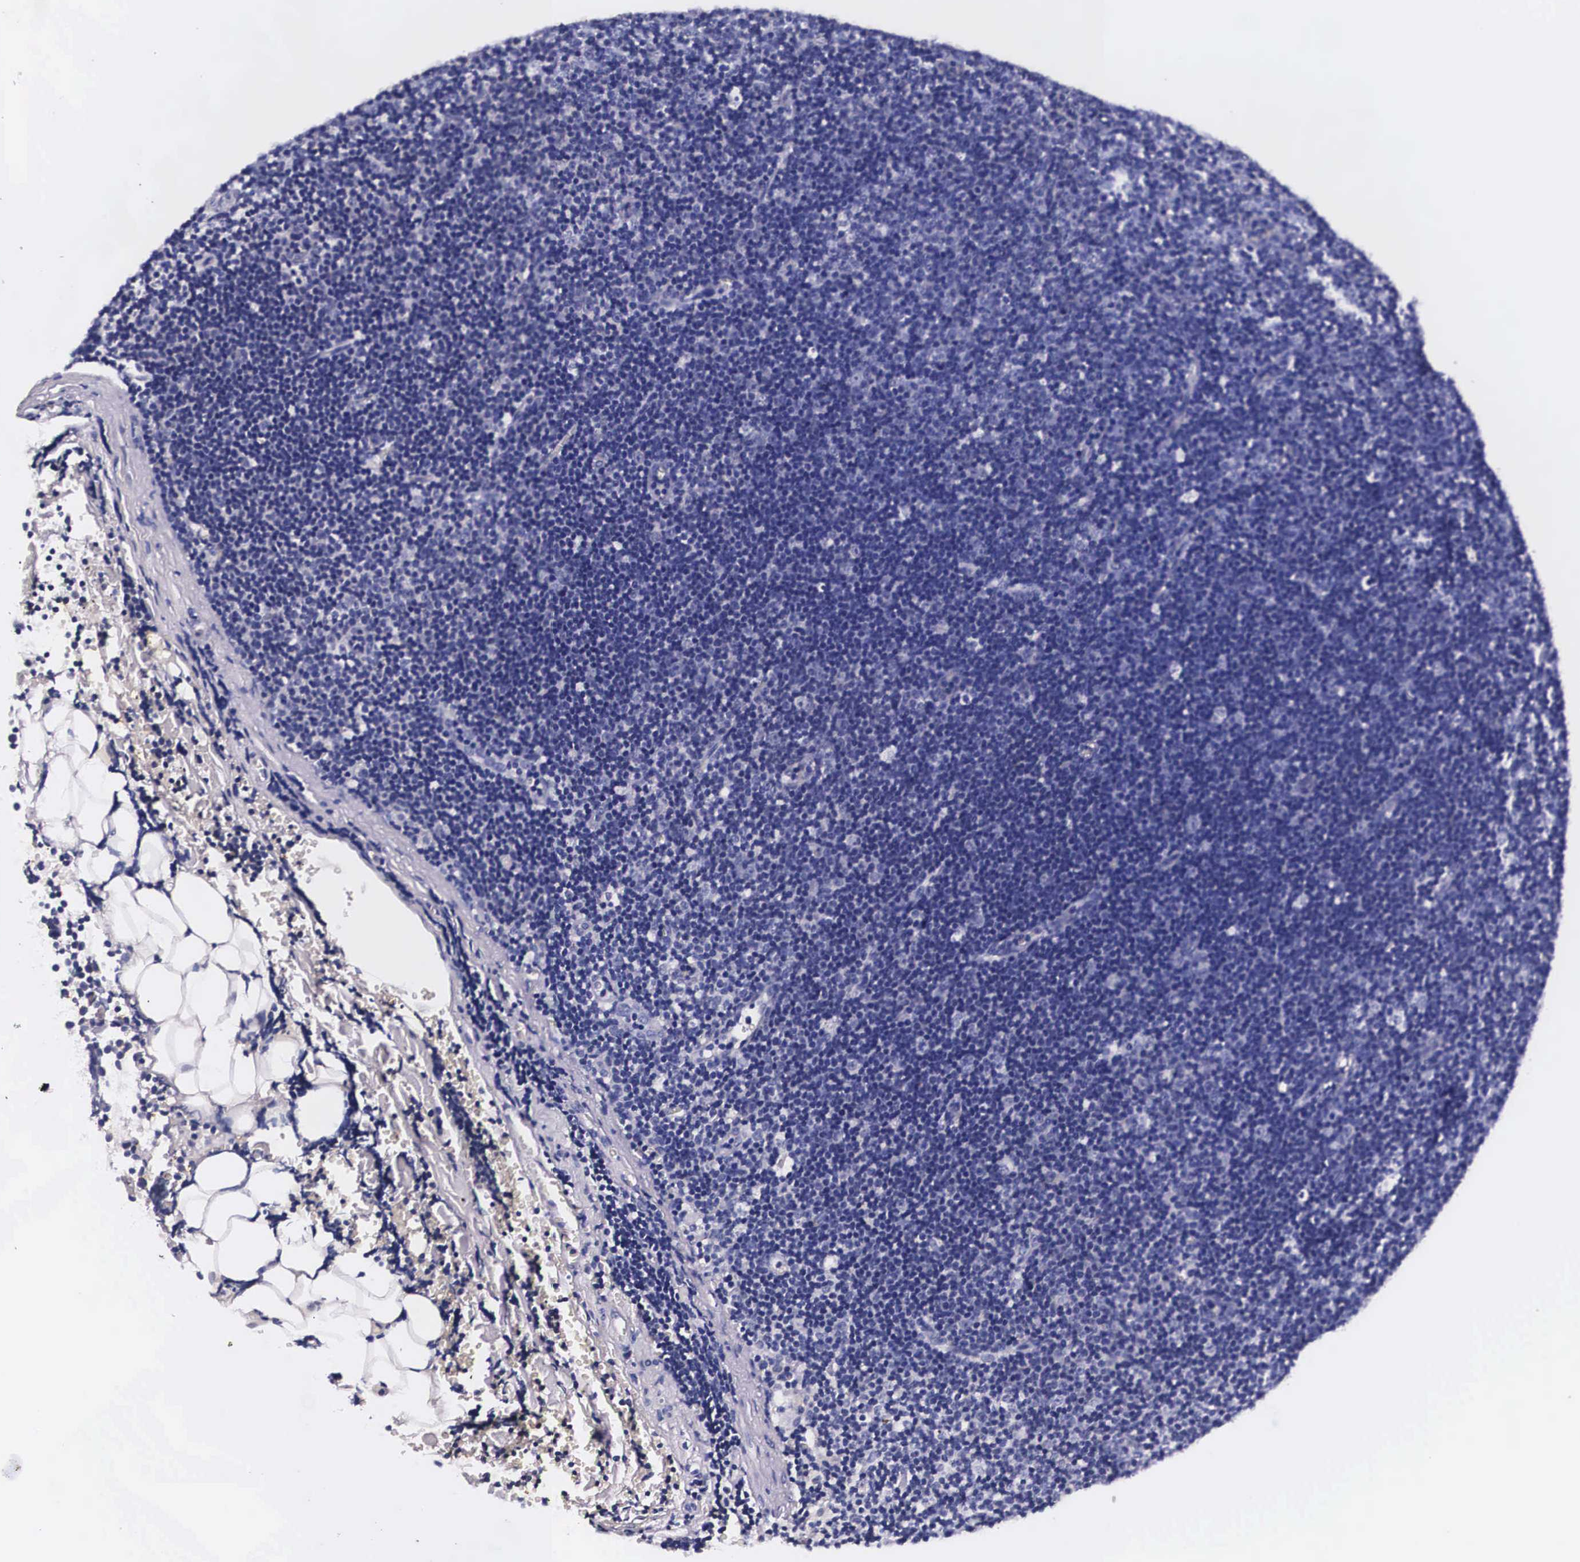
{"staining": {"intensity": "negative", "quantity": "none", "location": "none"}, "tissue": "lymphoma", "cell_type": "Tumor cells", "image_type": "cancer", "snomed": [{"axis": "morphology", "description": "Malignant lymphoma, non-Hodgkin's type, Low grade"}, {"axis": "topography", "description": "Lymph node"}], "caption": "Immunohistochemistry micrograph of neoplastic tissue: human lymphoma stained with DAB demonstrates no significant protein positivity in tumor cells. (Immunohistochemistry (ihc), brightfield microscopy, high magnification).", "gene": "PHETA2", "patient": {"sex": "male", "age": 57}}